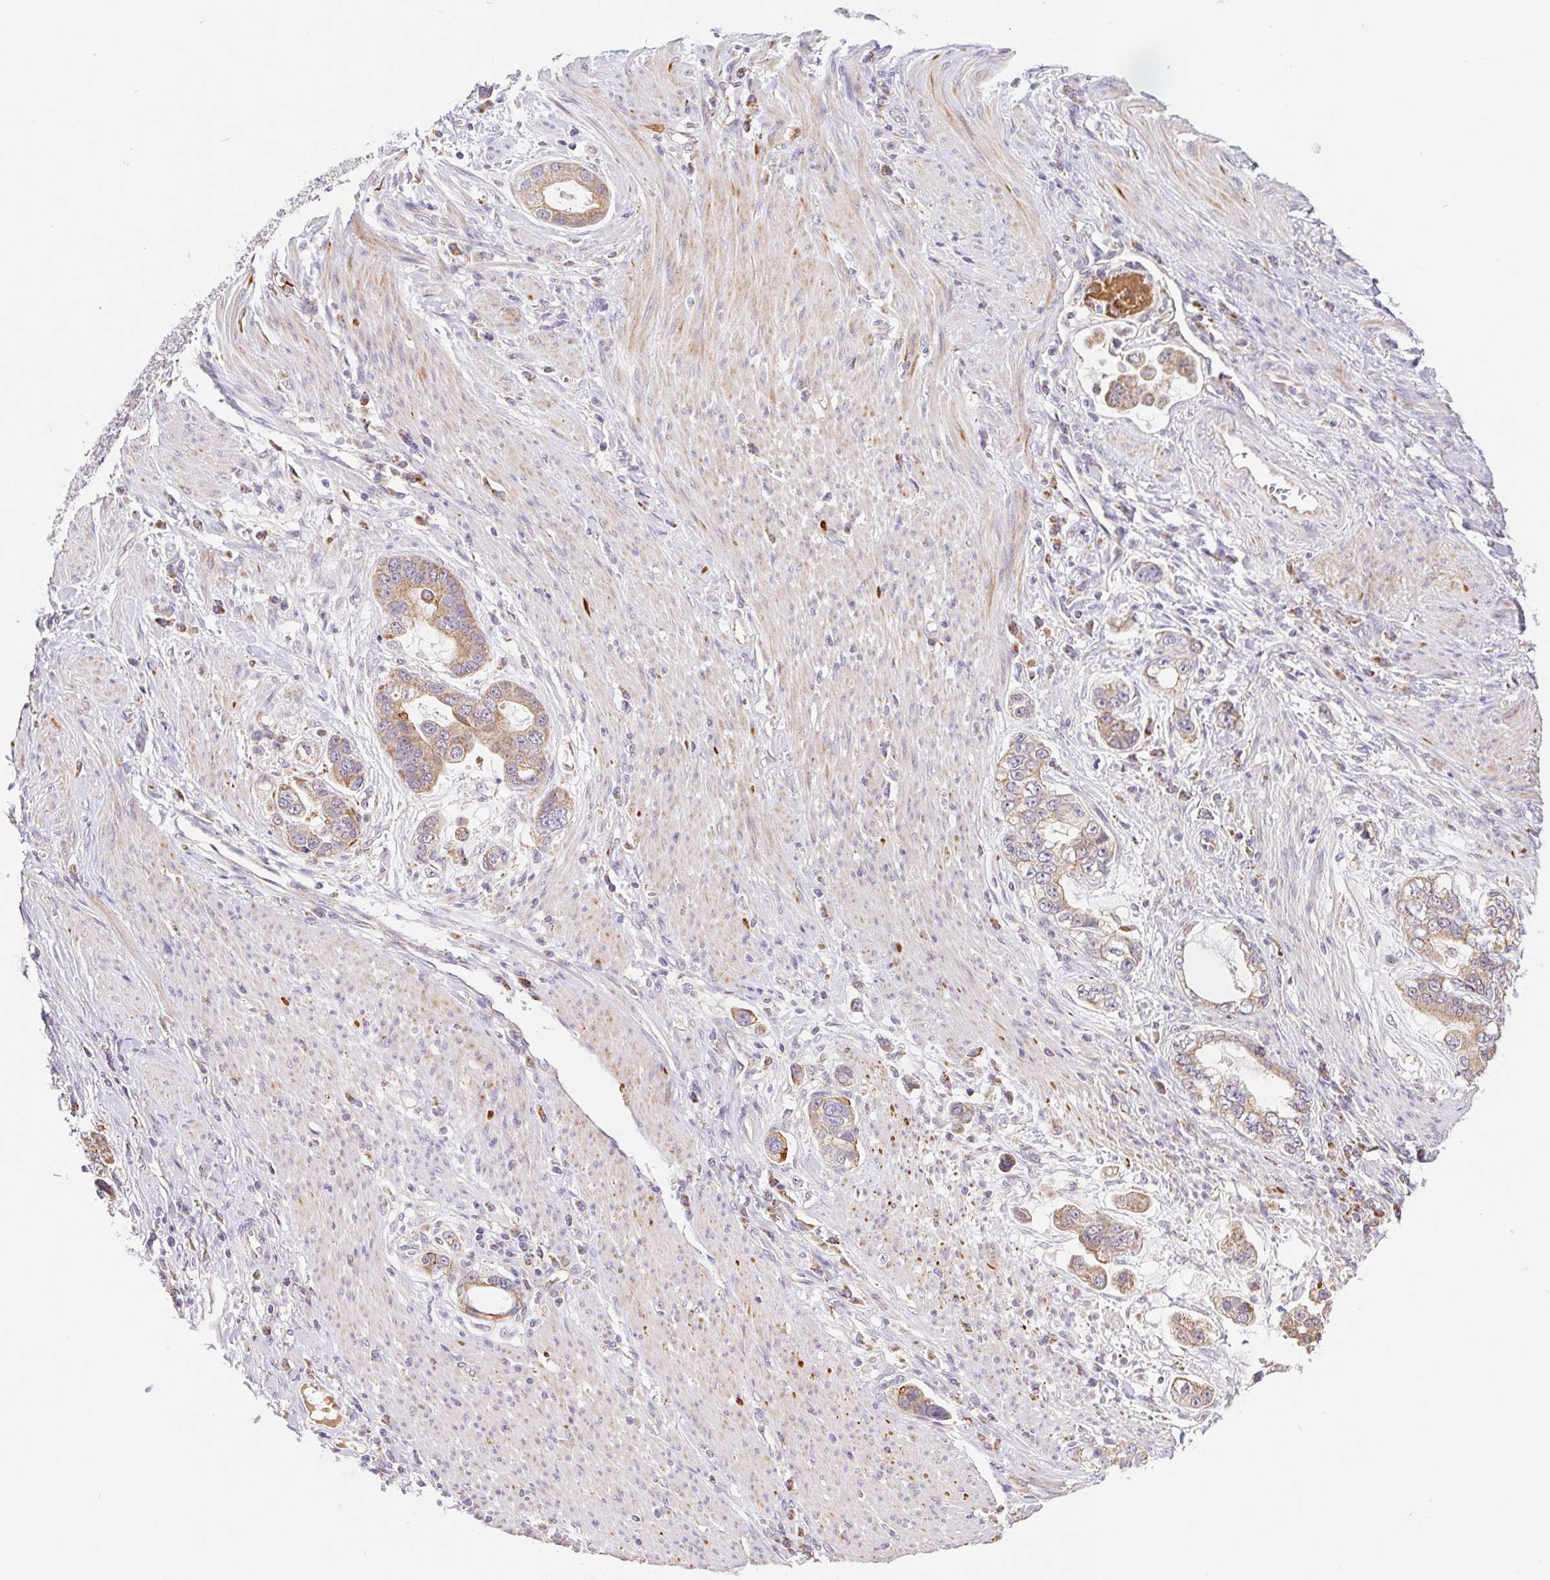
{"staining": {"intensity": "weak", "quantity": "25%-75%", "location": "cytoplasmic/membranous"}, "tissue": "stomach cancer", "cell_type": "Tumor cells", "image_type": "cancer", "snomed": [{"axis": "morphology", "description": "Adenocarcinoma, NOS"}, {"axis": "topography", "description": "Stomach, lower"}], "caption": "Brown immunohistochemical staining in human stomach cancer (adenocarcinoma) displays weak cytoplasmic/membranous expression in about 25%-75% of tumor cells. (Stains: DAB in brown, nuclei in blue, Microscopy: brightfield microscopy at high magnification).", "gene": "EMC6", "patient": {"sex": "female", "age": 93}}